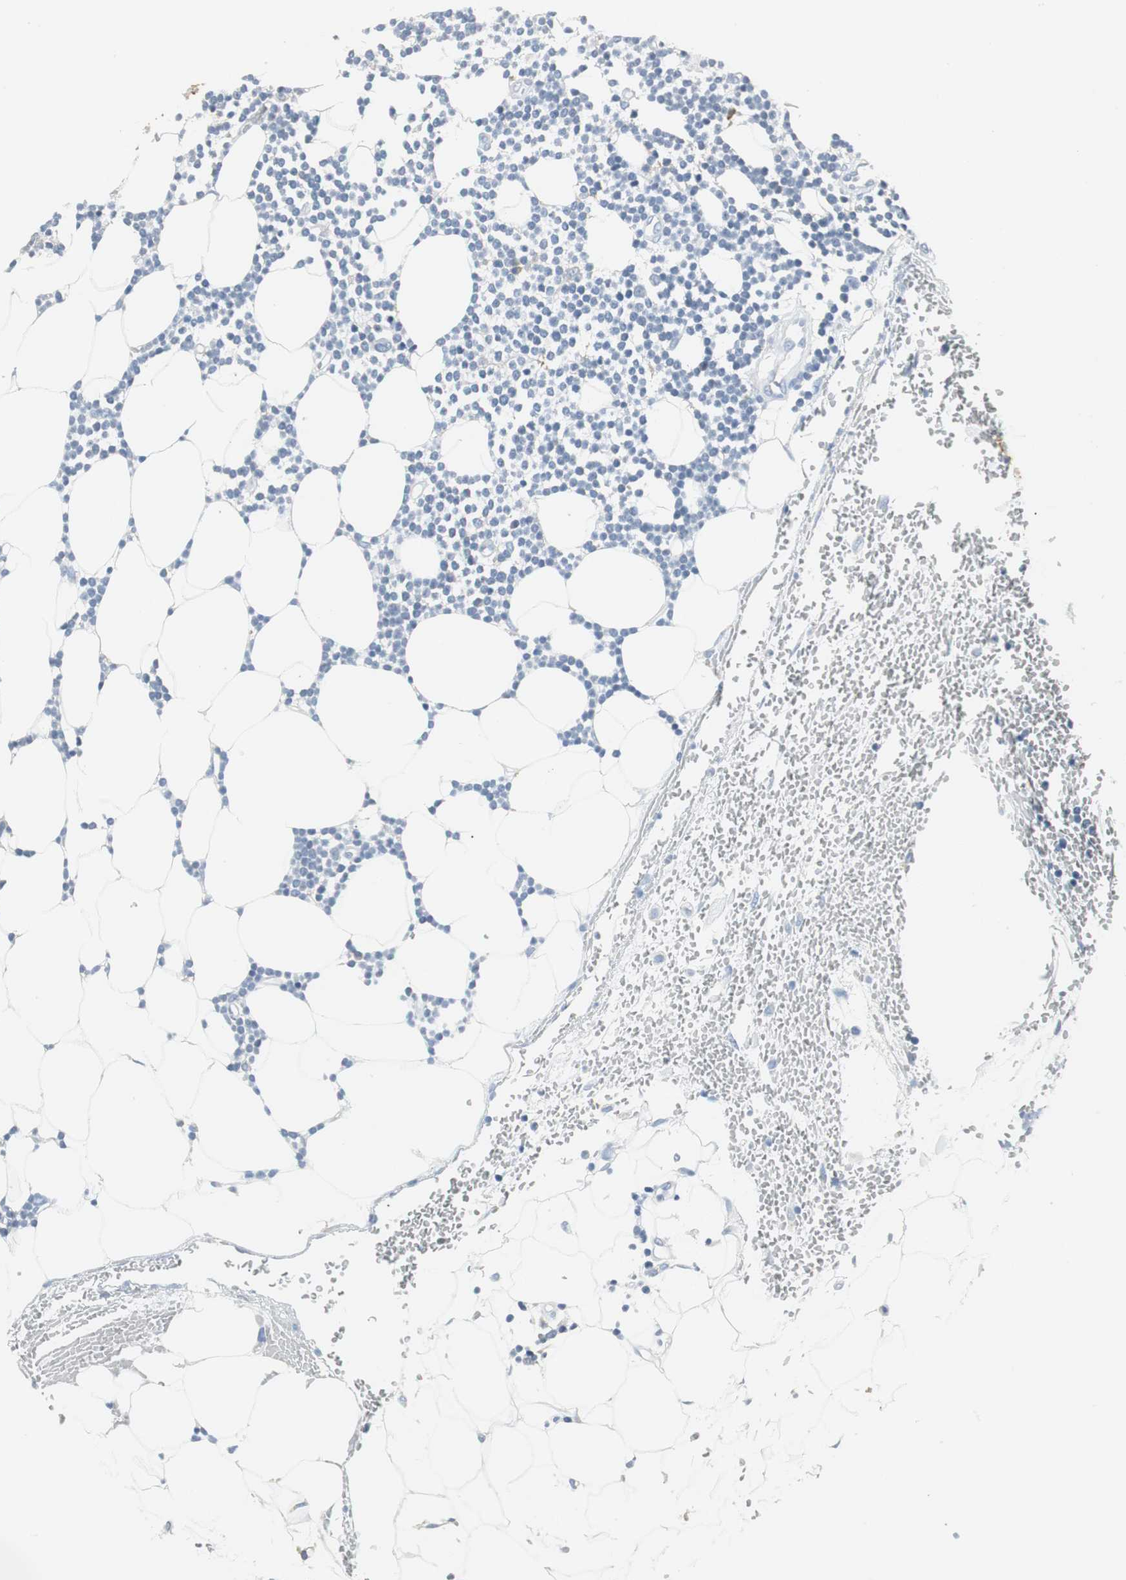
{"staining": {"intensity": "negative", "quantity": "none", "location": "none"}, "tissue": "lymphoma", "cell_type": "Tumor cells", "image_type": "cancer", "snomed": [{"axis": "morphology", "description": "Malignant lymphoma, non-Hodgkin's type, Low grade"}, {"axis": "topography", "description": "Soft tissue"}], "caption": "Tumor cells show no significant positivity in malignant lymphoma, non-Hodgkin's type (low-grade).", "gene": "SLC2A5", "patient": {"sex": "male", "age": 92}}